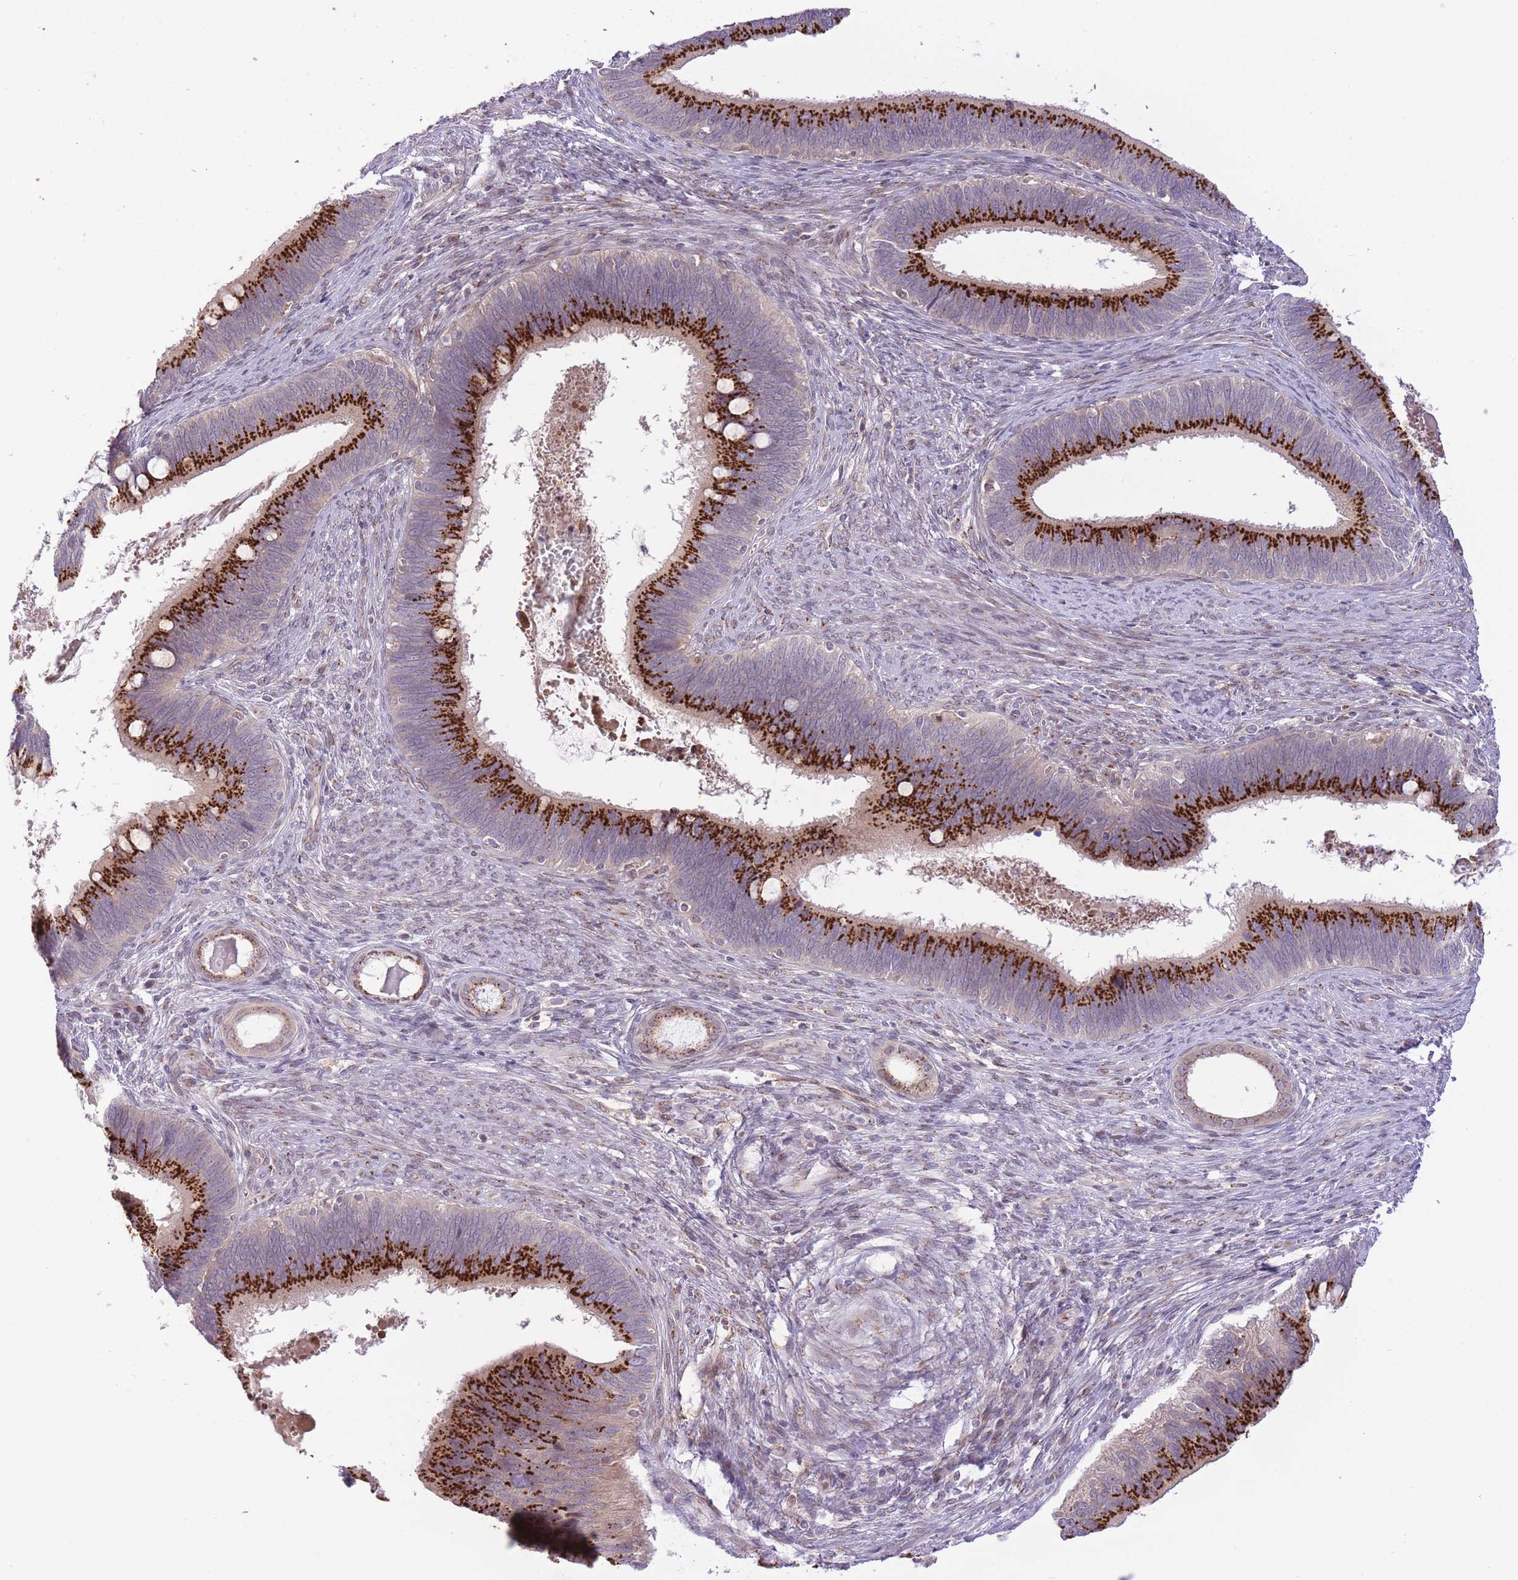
{"staining": {"intensity": "strong", "quantity": ">75%", "location": "cytoplasmic/membranous"}, "tissue": "cervical cancer", "cell_type": "Tumor cells", "image_type": "cancer", "snomed": [{"axis": "morphology", "description": "Adenocarcinoma, NOS"}, {"axis": "topography", "description": "Cervix"}], "caption": "Protein staining of cervical cancer (adenocarcinoma) tissue shows strong cytoplasmic/membranous positivity in approximately >75% of tumor cells. The staining is performed using DAB (3,3'-diaminobenzidine) brown chromogen to label protein expression. The nuclei are counter-stained blue using hematoxylin.", "gene": "ZBED5", "patient": {"sex": "female", "age": 42}}